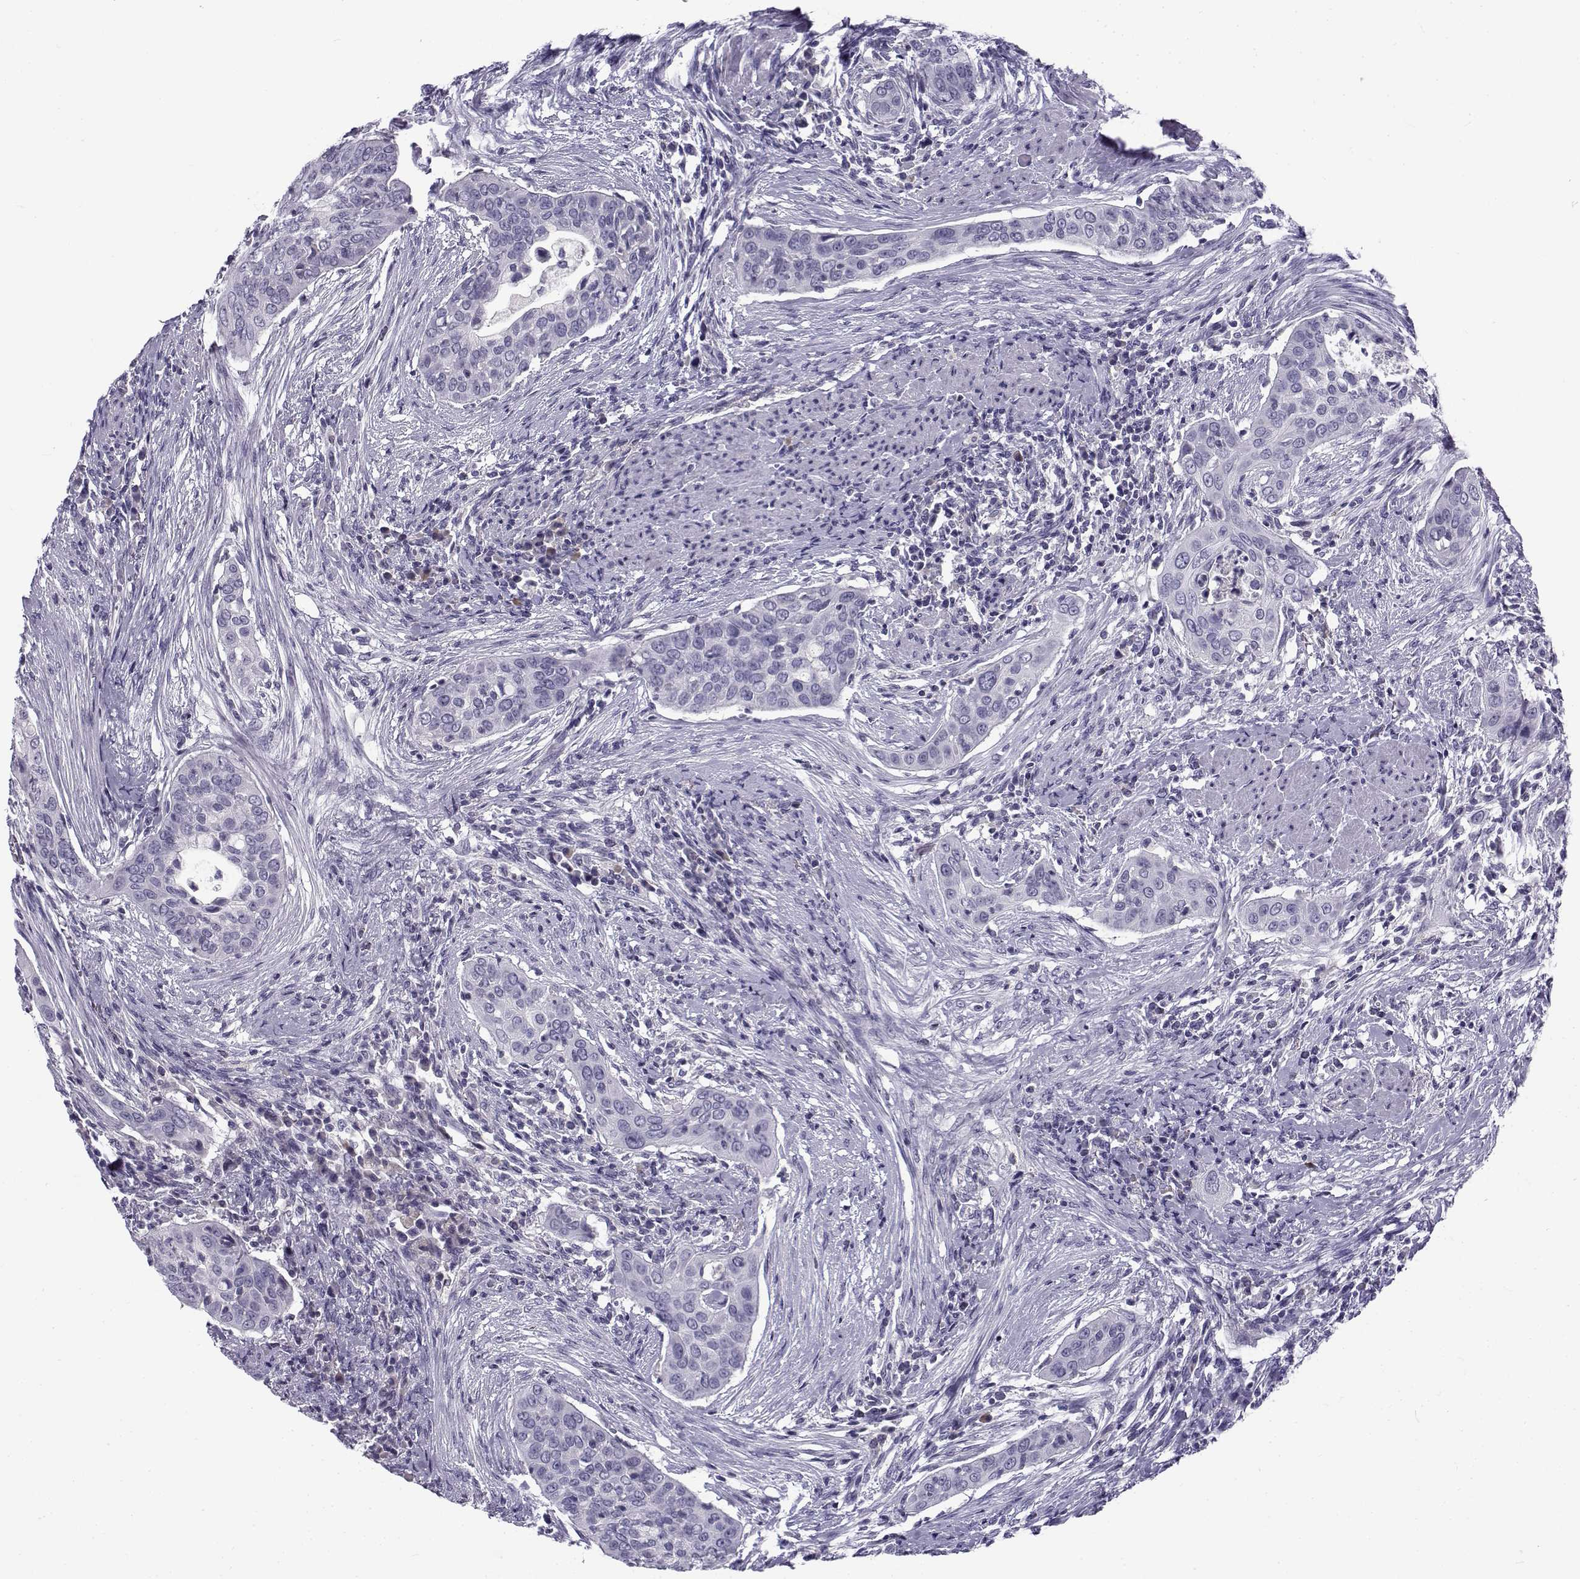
{"staining": {"intensity": "negative", "quantity": "none", "location": "none"}, "tissue": "urothelial cancer", "cell_type": "Tumor cells", "image_type": "cancer", "snomed": [{"axis": "morphology", "description": "Urothelial carcinoma, High grade"}, {"axis": "topography", "description": "Urinary bladder"}], "caption": "DAB (3,3'-diaminobenzidine) immunohistochemical staining of human urothelial cancer reveals no significant expression in tumor cells.", "gene": "FAM166A", "patient": {"sex": "male", "age": 82}}